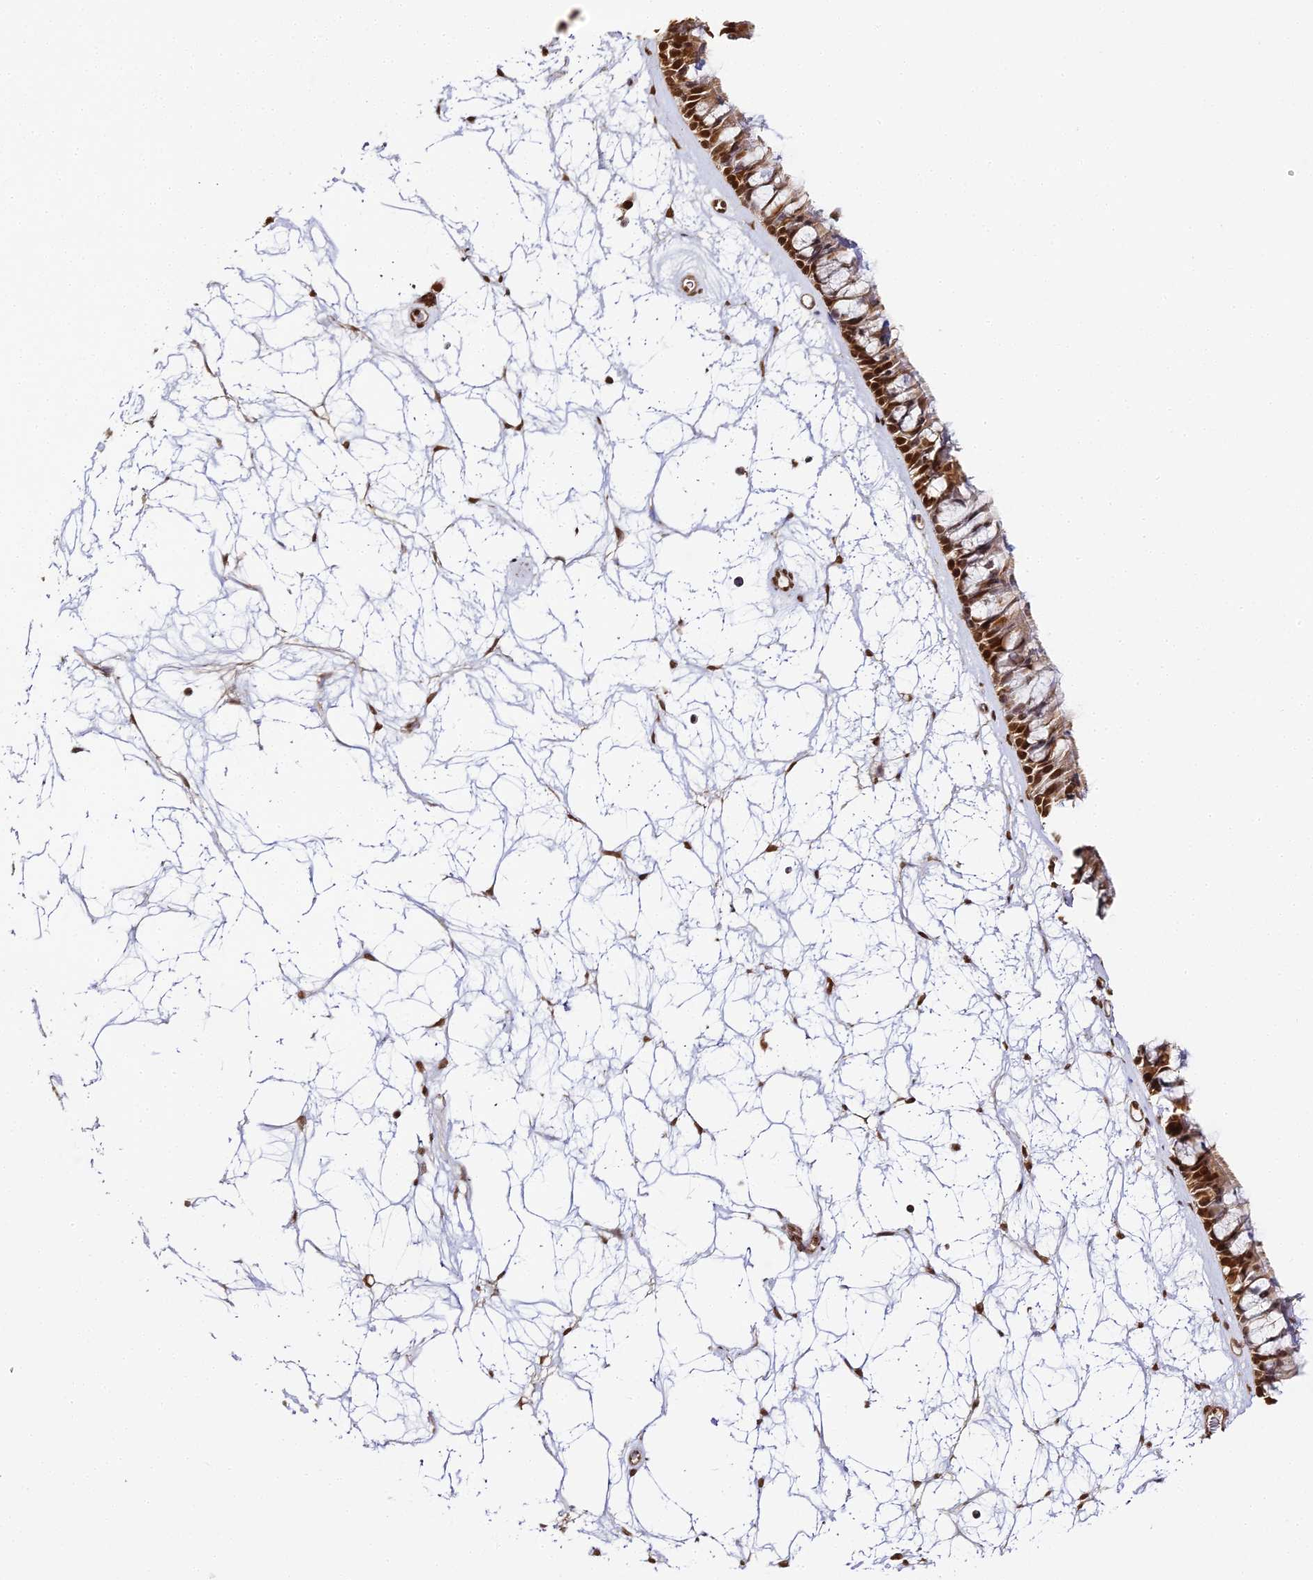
{"staining": {"intensity": "strong", "quantity": ">75%", "location": "nuclear"}, "tissue": "nasopharynx", "cell_type": "Respiratory epithelial cells", "image_type": "normal", "snomed": [{"axis": "morphology", "description": "Normal tissue, NOS"}, {"axis": "topography", "description": "Nasopharynx"}], "caption": "IHC photomicrograph of normal nasopharynx: human nasopharynx stained using immunohistochemistry (IHC) demonstrates high levels of strong protein expression localized specifically in the nuclear of respiratory epithelial cells, appearing as a nuclear brown color.", "gene": "HNRNPA1", "patient": {"sex": "male", "age": 64}}